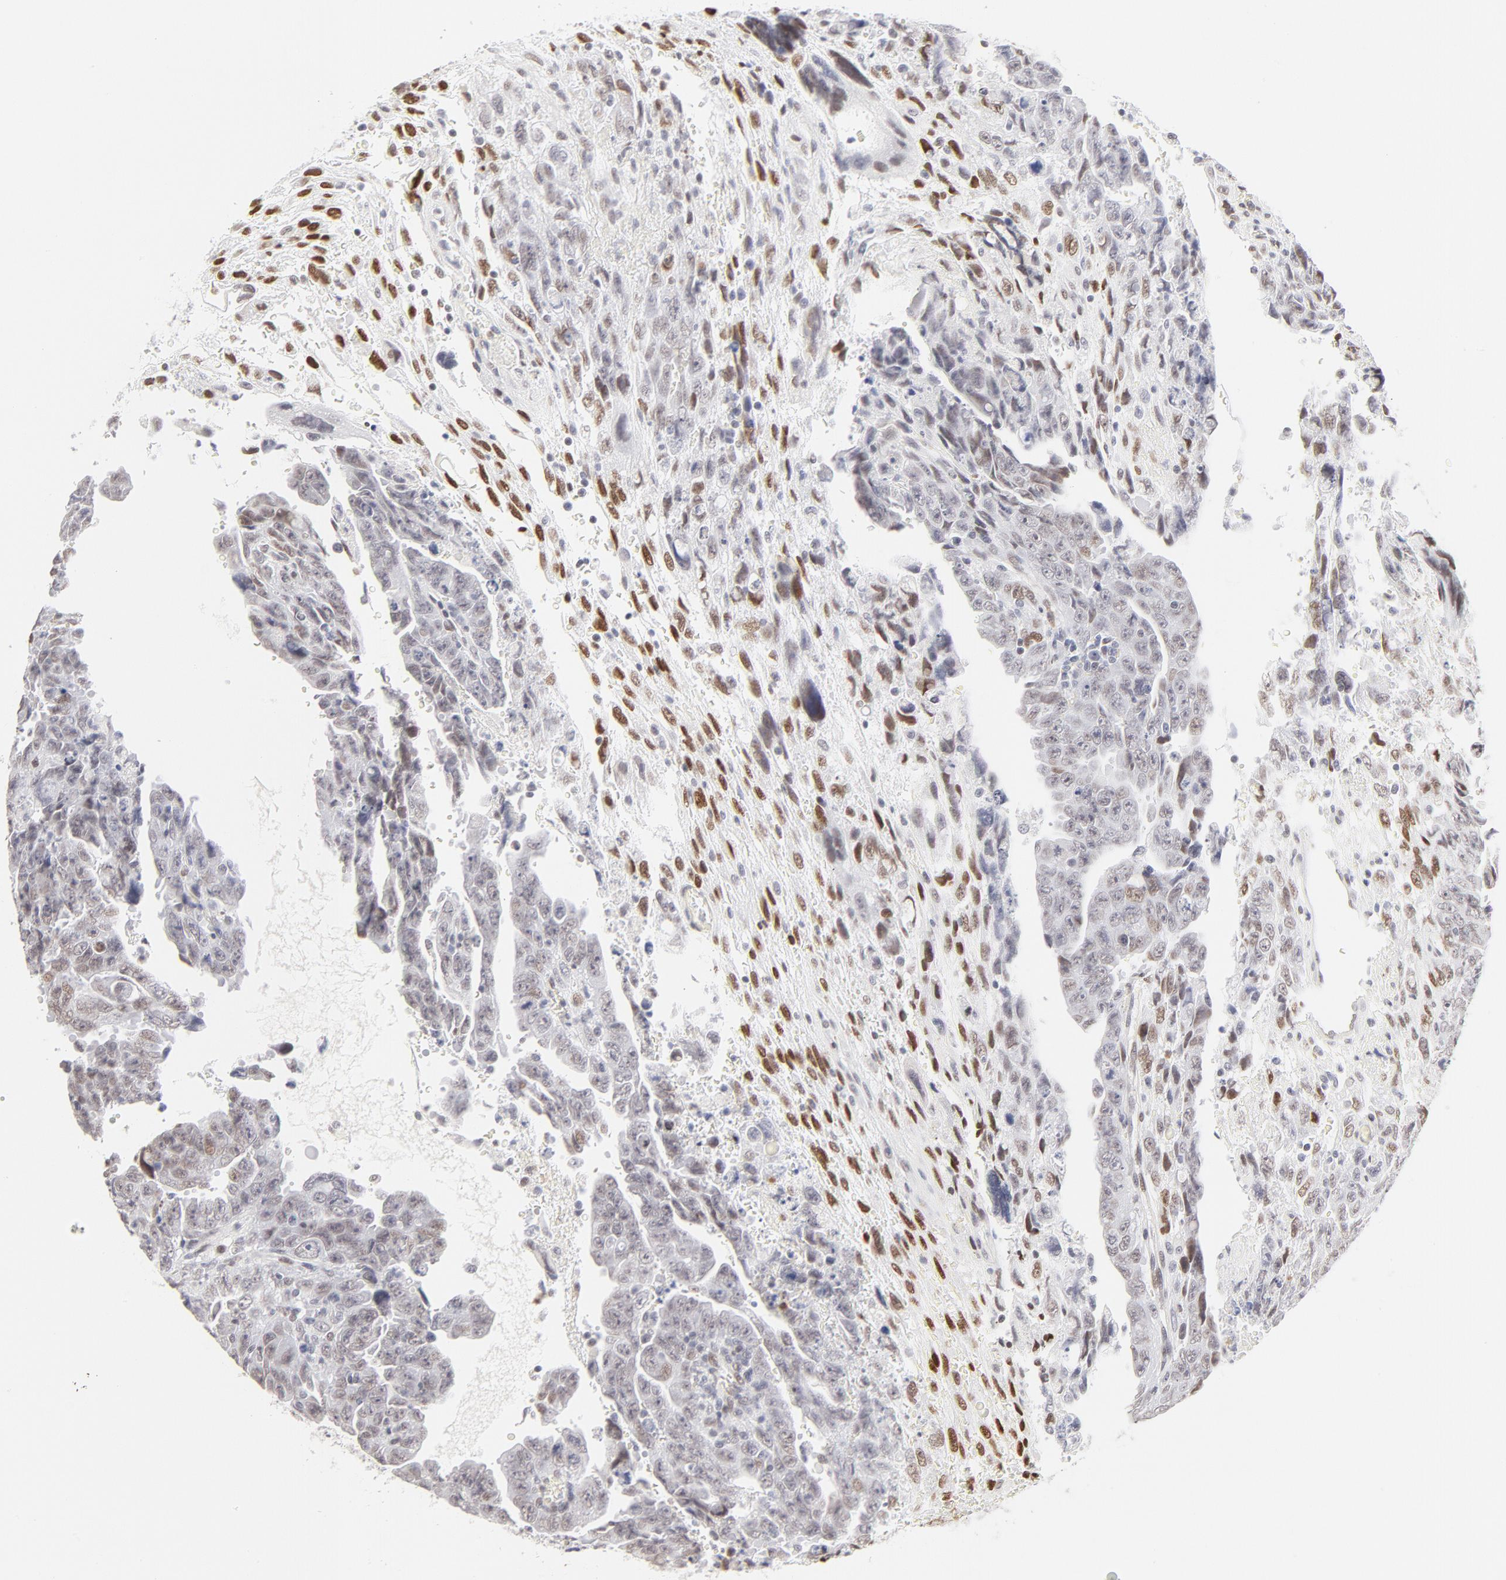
{"staining": {"intensity": "weak", "quantity": "<25%", "location": "nuclear"}, "tissue": "testis cancer", "cell_type": "Tumor cells", "image_type": "cancer", "snomed": [{"axis": "morphology", "description": "Carcinoma, Embryonal, NOS"}, {"axis": "topography", "description": "Testis"}], "caption": "Immunohistochemistry of testis cancer demonstrates no positivity in tumor cells.", "gene": "PBX1", "patient": {"sex": "male", "age": 28}}